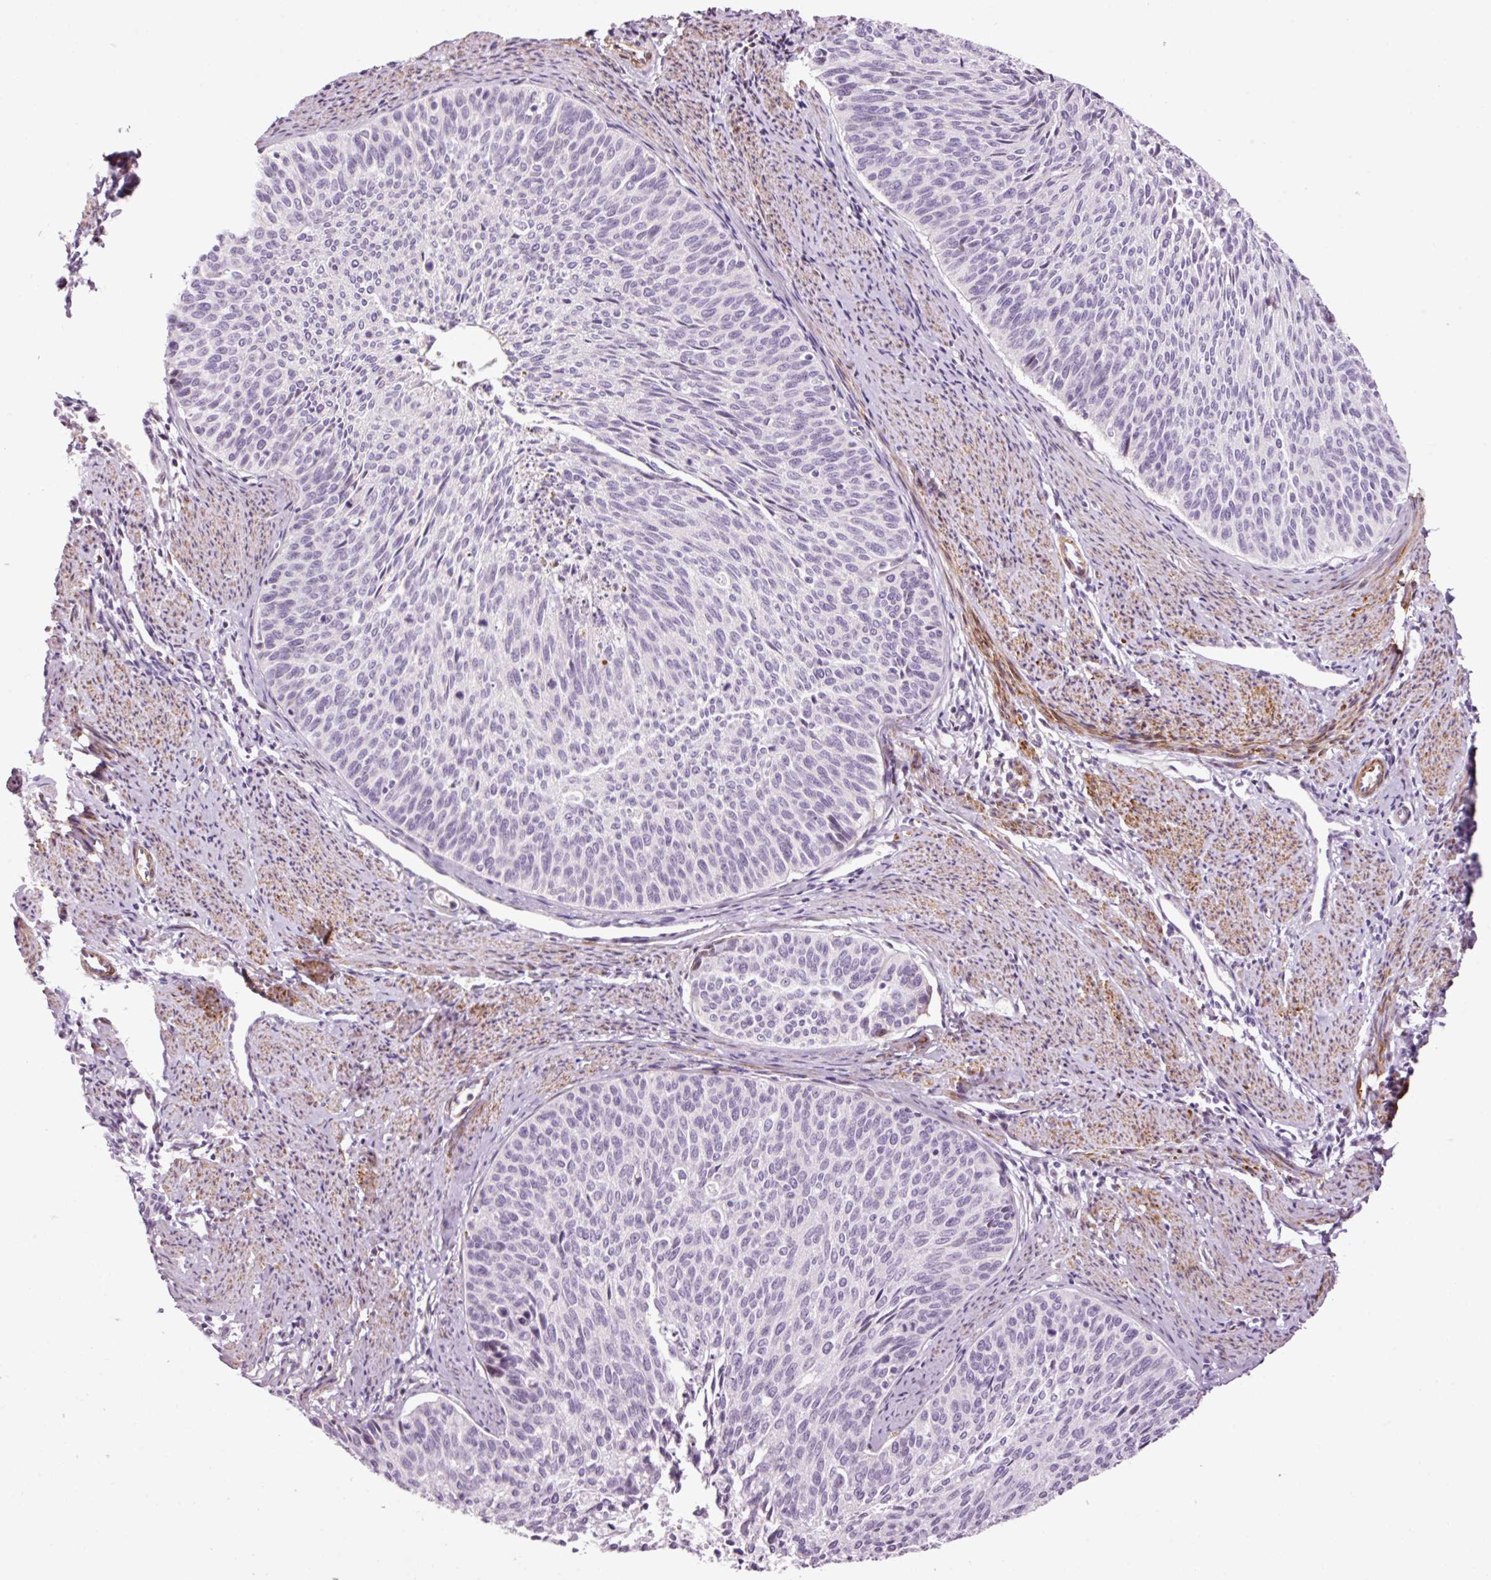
{"staining": {"intensity": "negative", "quantity": "none", "location": "none"}, "tissue": "cervical cancer", "cell_type": "Tumor cells", "image_type": "cancer", "snomed": [{"axis": "morphology", "description": "Squamous cell carcinoma, NOS"}, {"axis": "topography", "description": "Cervix"}], "caption": "Squamous cell carcinoma (cervical) was stained to show a protein in brown. There is no significant expression in tumor cells. Brightfield microscopy of IHC stained with DAB (brown) and hematoxylin (blue), captured at high magnification.", "gene": "ANKRD20A1", "patient": {"sex": "female", "age": 55}}